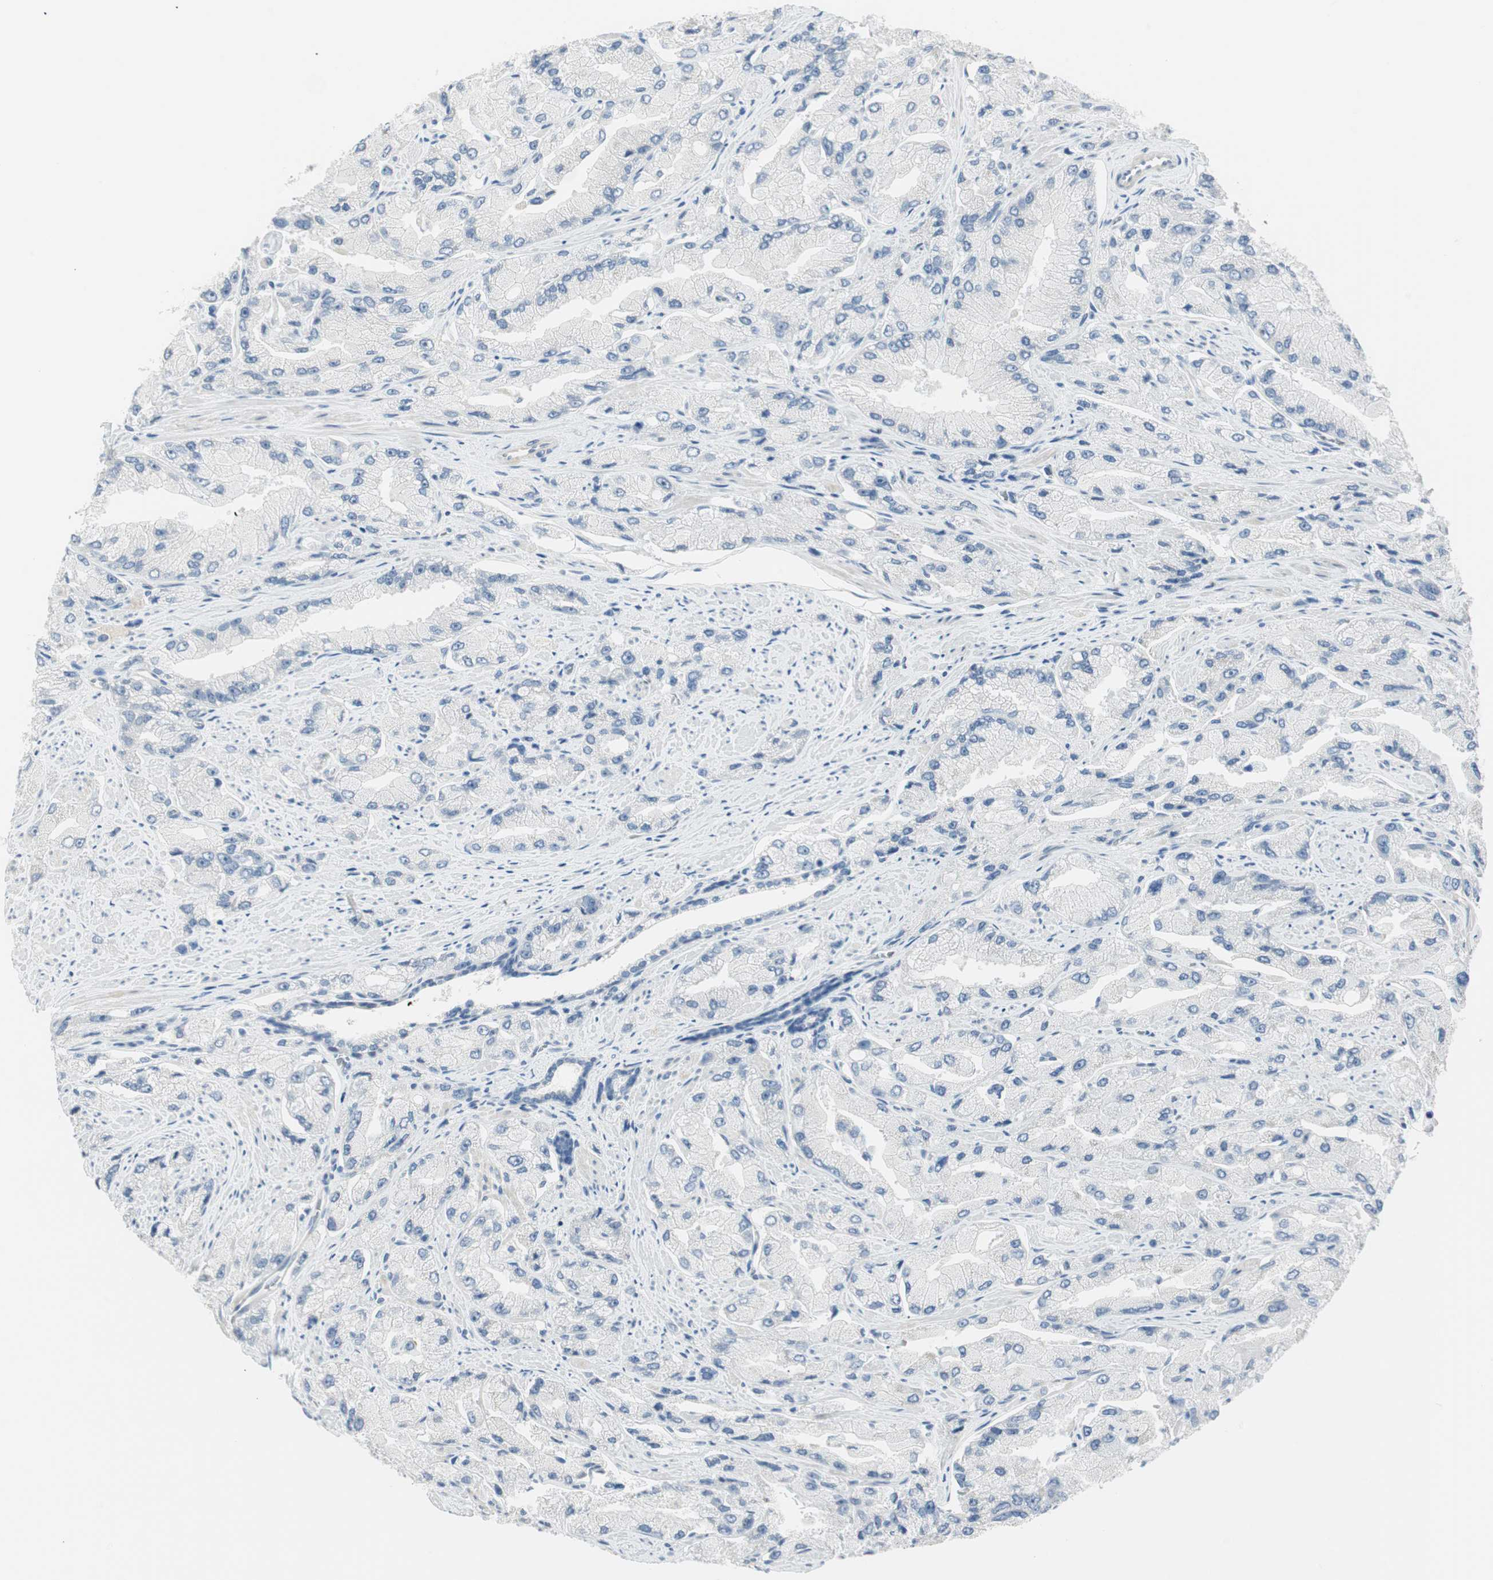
{"staining": {"intensity": "negative", "quantity": "none", "location": "none"}, "tissue": "prostate cancer", "cell_type": "Tumor cells", "image_type": "cancer", "snomed": [{"axis": "morphology", "description": "Adenocarcinoma, High grade"}, {"axis": "topography", "description": "Prostate"}], "caption": "Immunohistochemistry (IHC) of high-grade adenocarcinoma (prostate) reveals no positivity in tumor cells.", "gene": "MLLT10", "patient": {"sex": "male", "age": 58}}